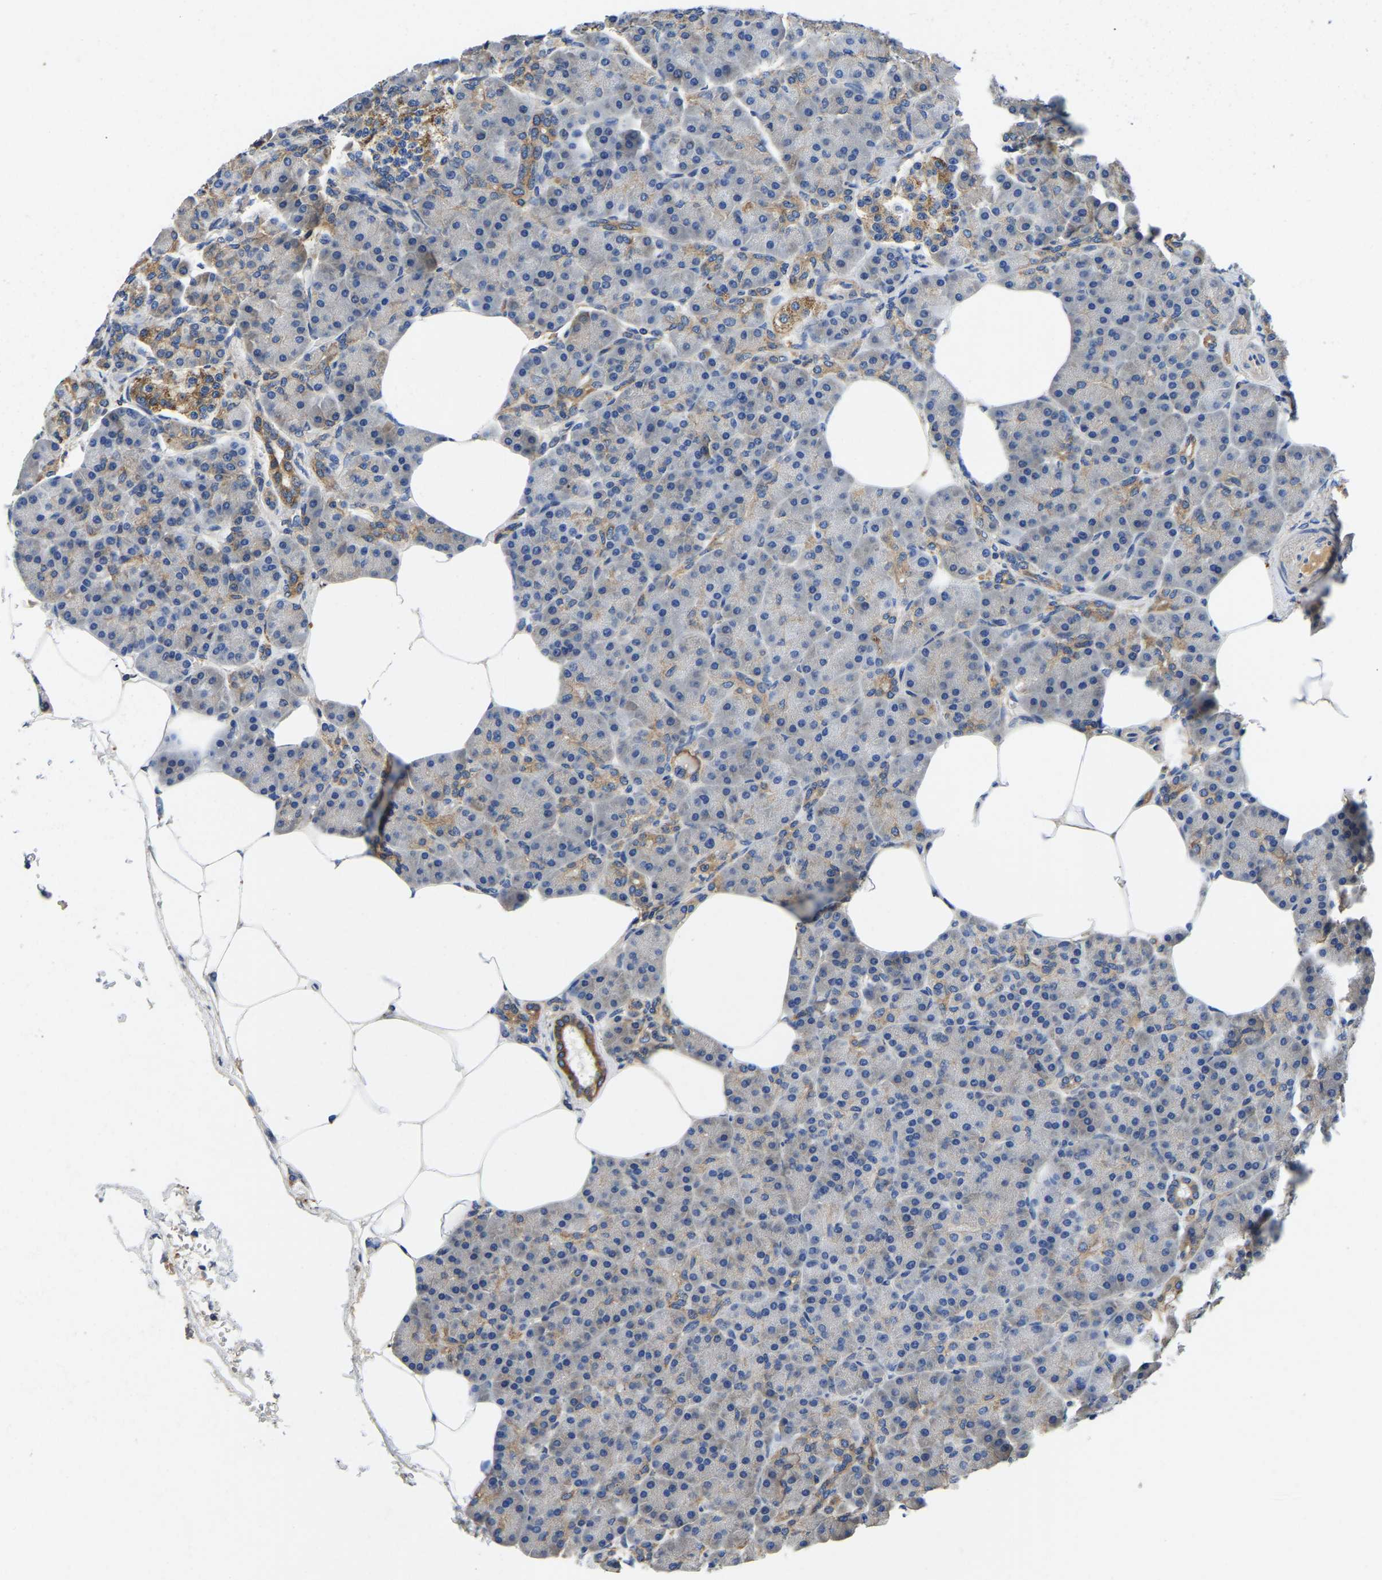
{"staining": {"intensity": "moderate", "quantity": "<25%", "location": "cytoplasmic/membranous"}, "tissue": "pancreas", "cell_type": "Exocrine glandular cells", "image_type": "normal", "snomed": [{"axis": "morphology", "description": "Normal tissue, NOS"}, {"axis": "topography", "description": "Pancreas"}], "caption": "DAB immunohistochemical staining of benign human pancreas exhibits moderate cytoplasmic/membranous protein positivity in approximately <25% of exocrine glandular cells.", "gene": "STAT2", "patient": {"sex": "female", "age": 70}}